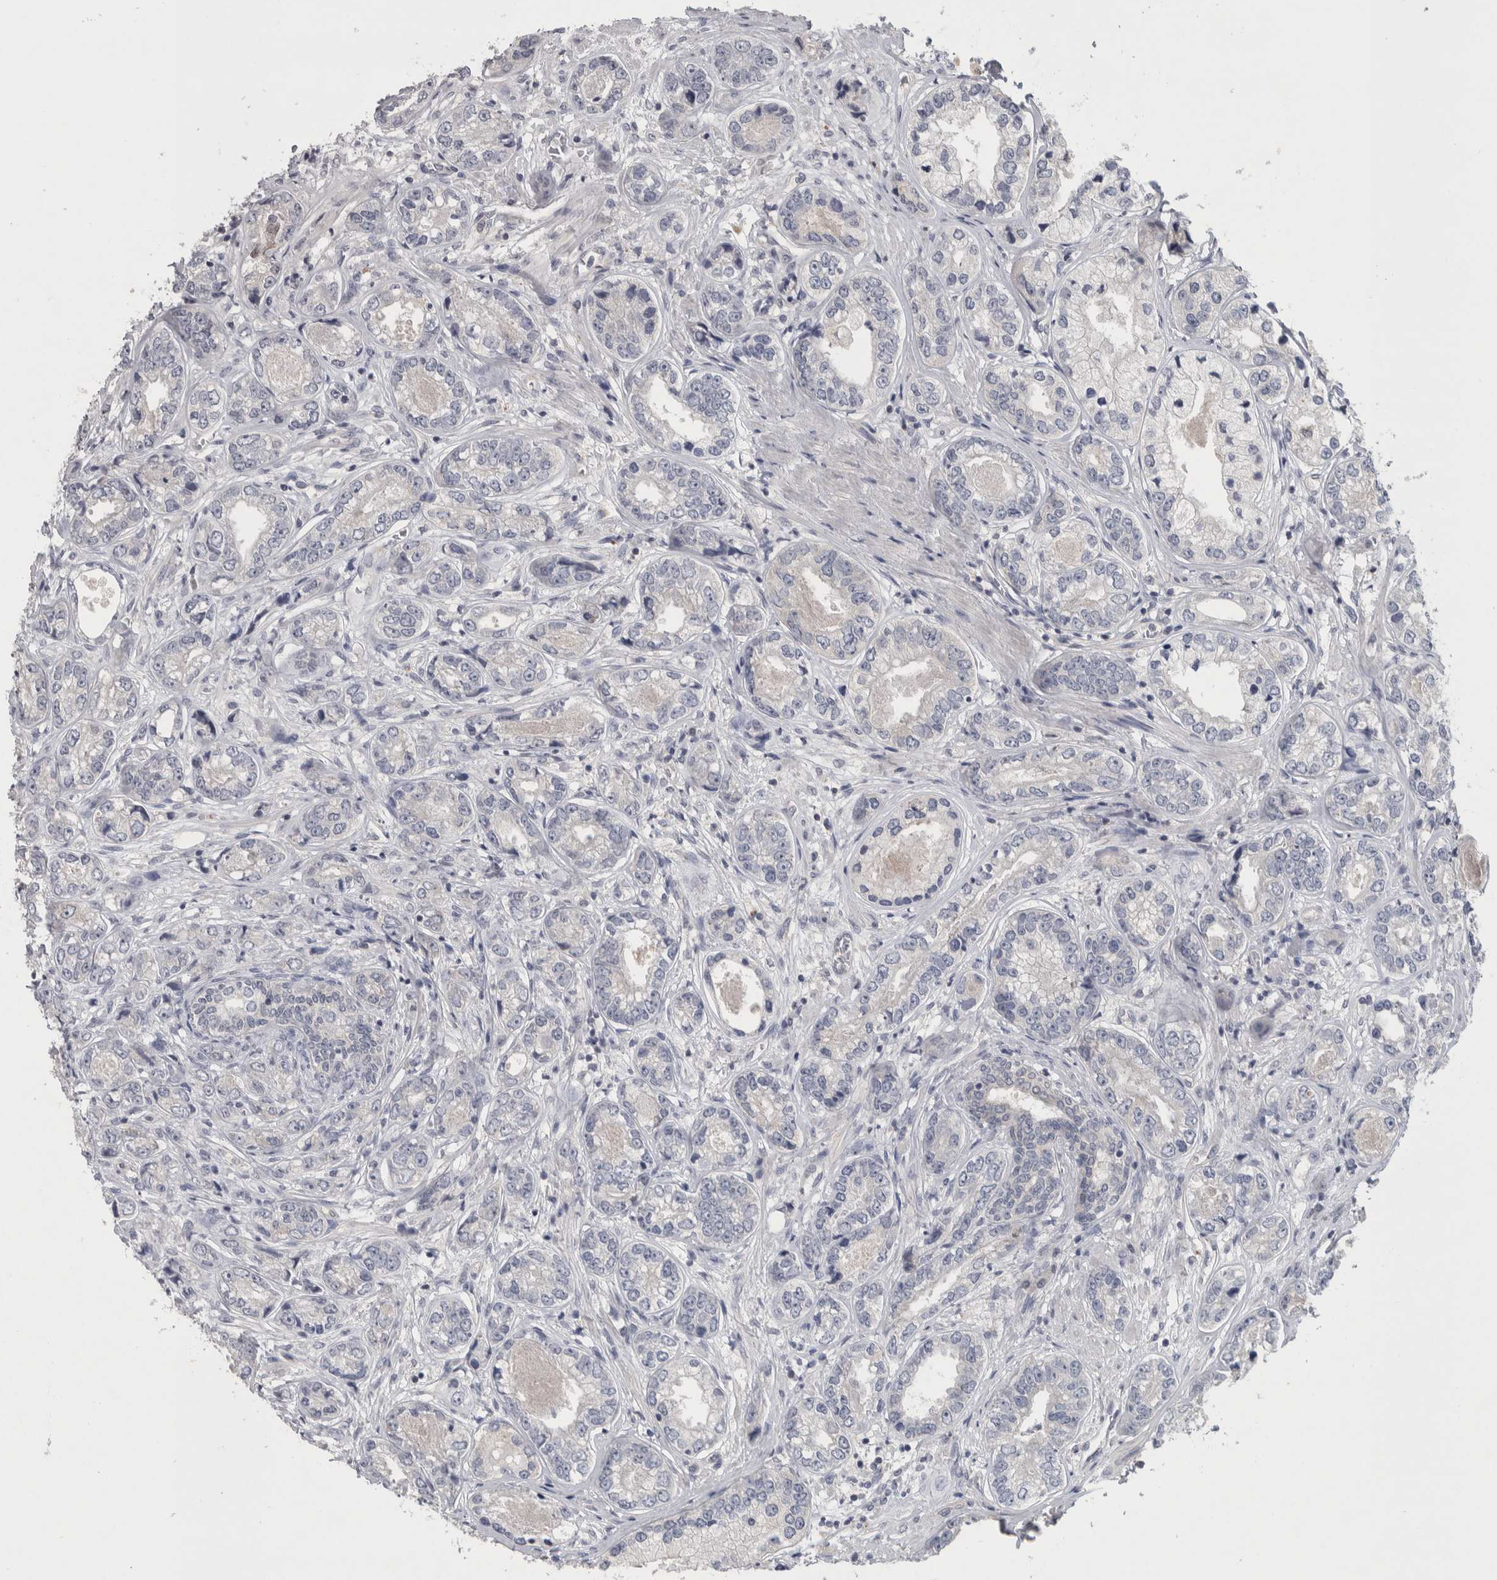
{"staining": {"intensity": "negative", "quantity": "none", "location": "none"}, "tissue": "prostate cancer", "cell_type": "Tumor cells", "image_type": "cancer", "snomed": [{"axis": "morphology", "description": "Adenocarcinoma, High grade"}, {"axis": "topography", "description": "Prostate"}], "caption": "IHC photomicrograph of neoplastic tissue: human prostate cancer (adenocarcinoma (high-grade)) stained with DAB reveals no significant protein positivity in tumor cells.", "gene": "NFKB2", "patient": {"sex": "male", "age": 61}}